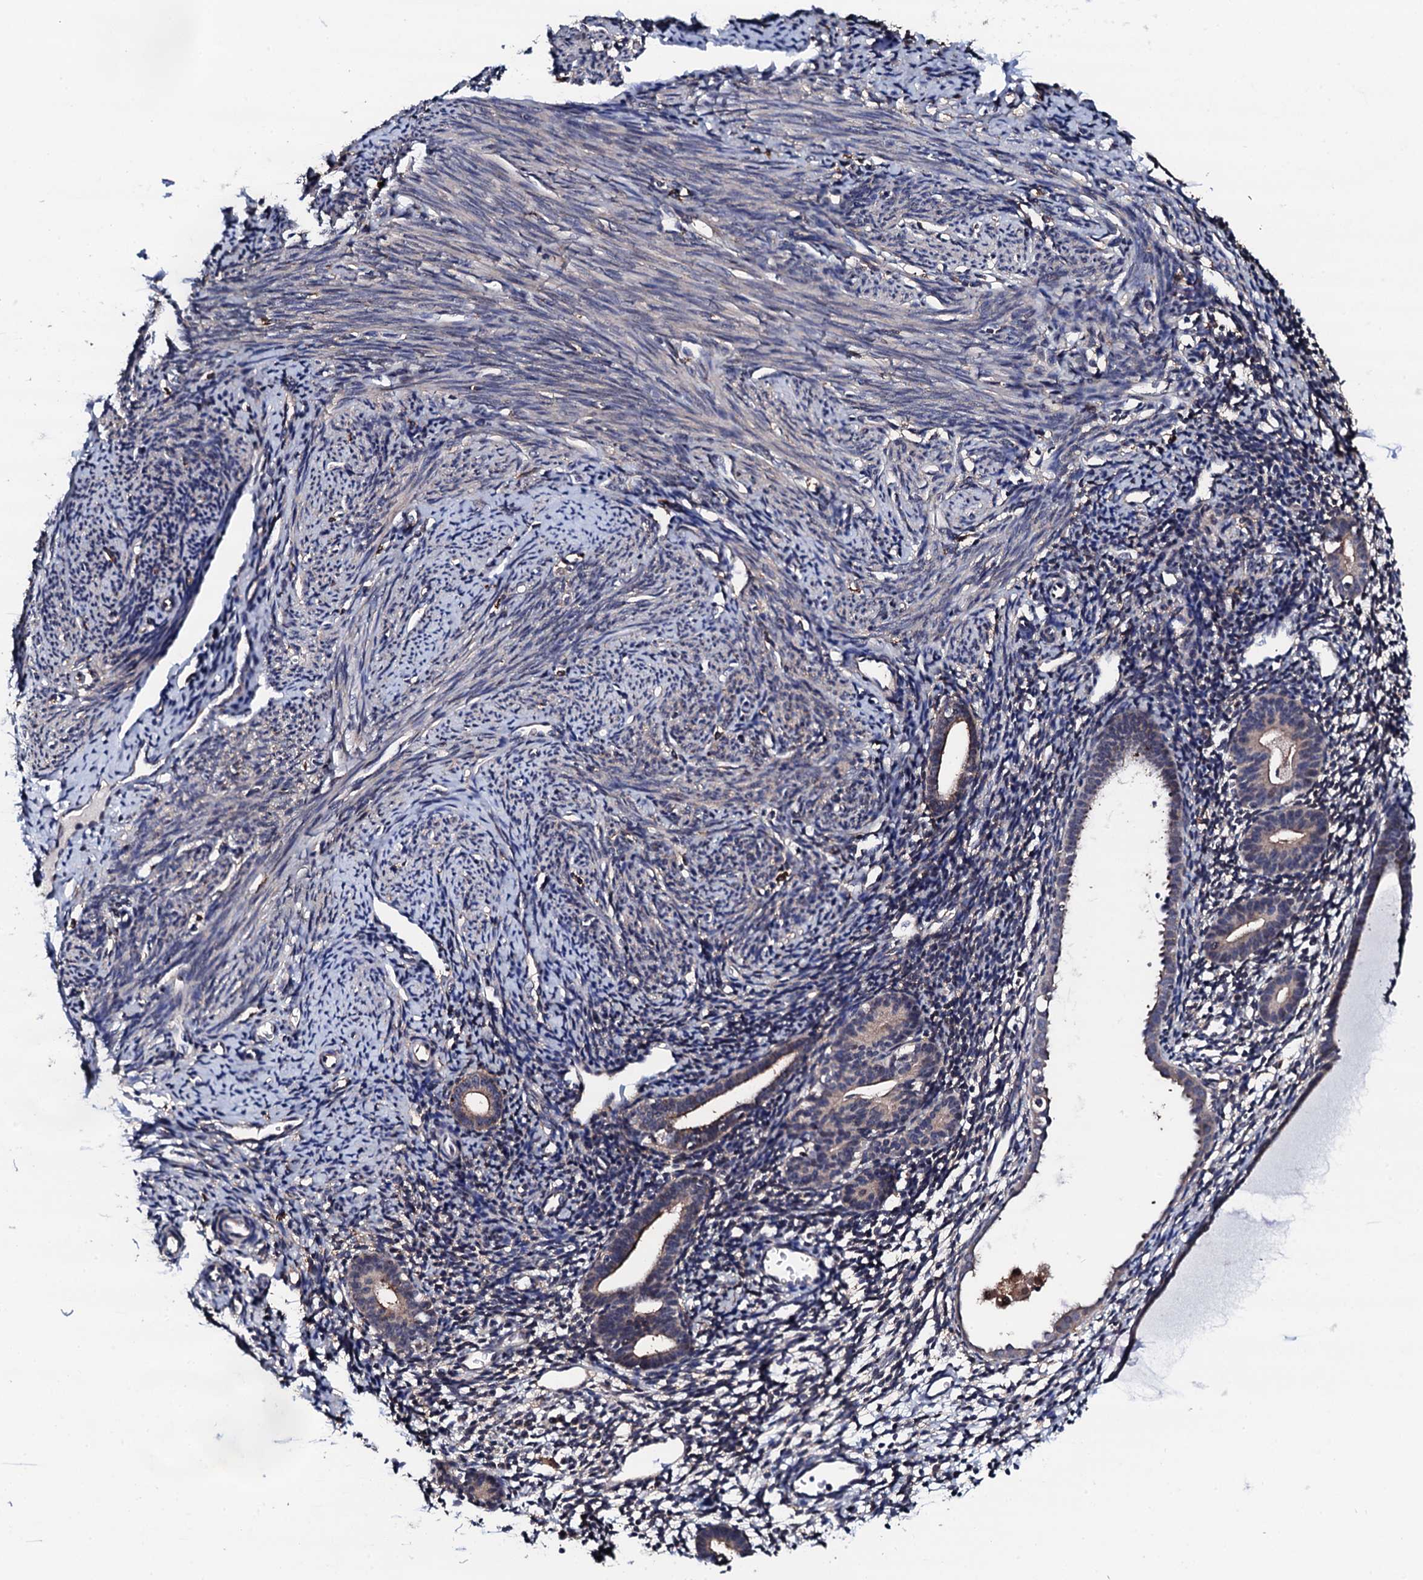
{"staining": {"intensity": "weak", "quantity": "<25%", "location": "cytoplasmic/membranous"}, "tissue": "endometrium", "cell_type": "Cells in endometrial stroma", "image_type": "normal", "snomed": [{"axis": "morphology", "description": "Normal tissue, NOS"}, {"axis": "topography", "description": "Endometrium"}], "caption": "DAB immunohistochemical staining of normal human endometrium displays no significant staining in cells in endometrial stroma. Brightfield microscopy of immunohistochemistry (IHC) stained with DAB (3,3'-diaminobenzidine) (brown) and hematoxylin (blue), captured at high magnification.", "gene": "EDC3", "patient": {"sex": "female", "age": 56}}